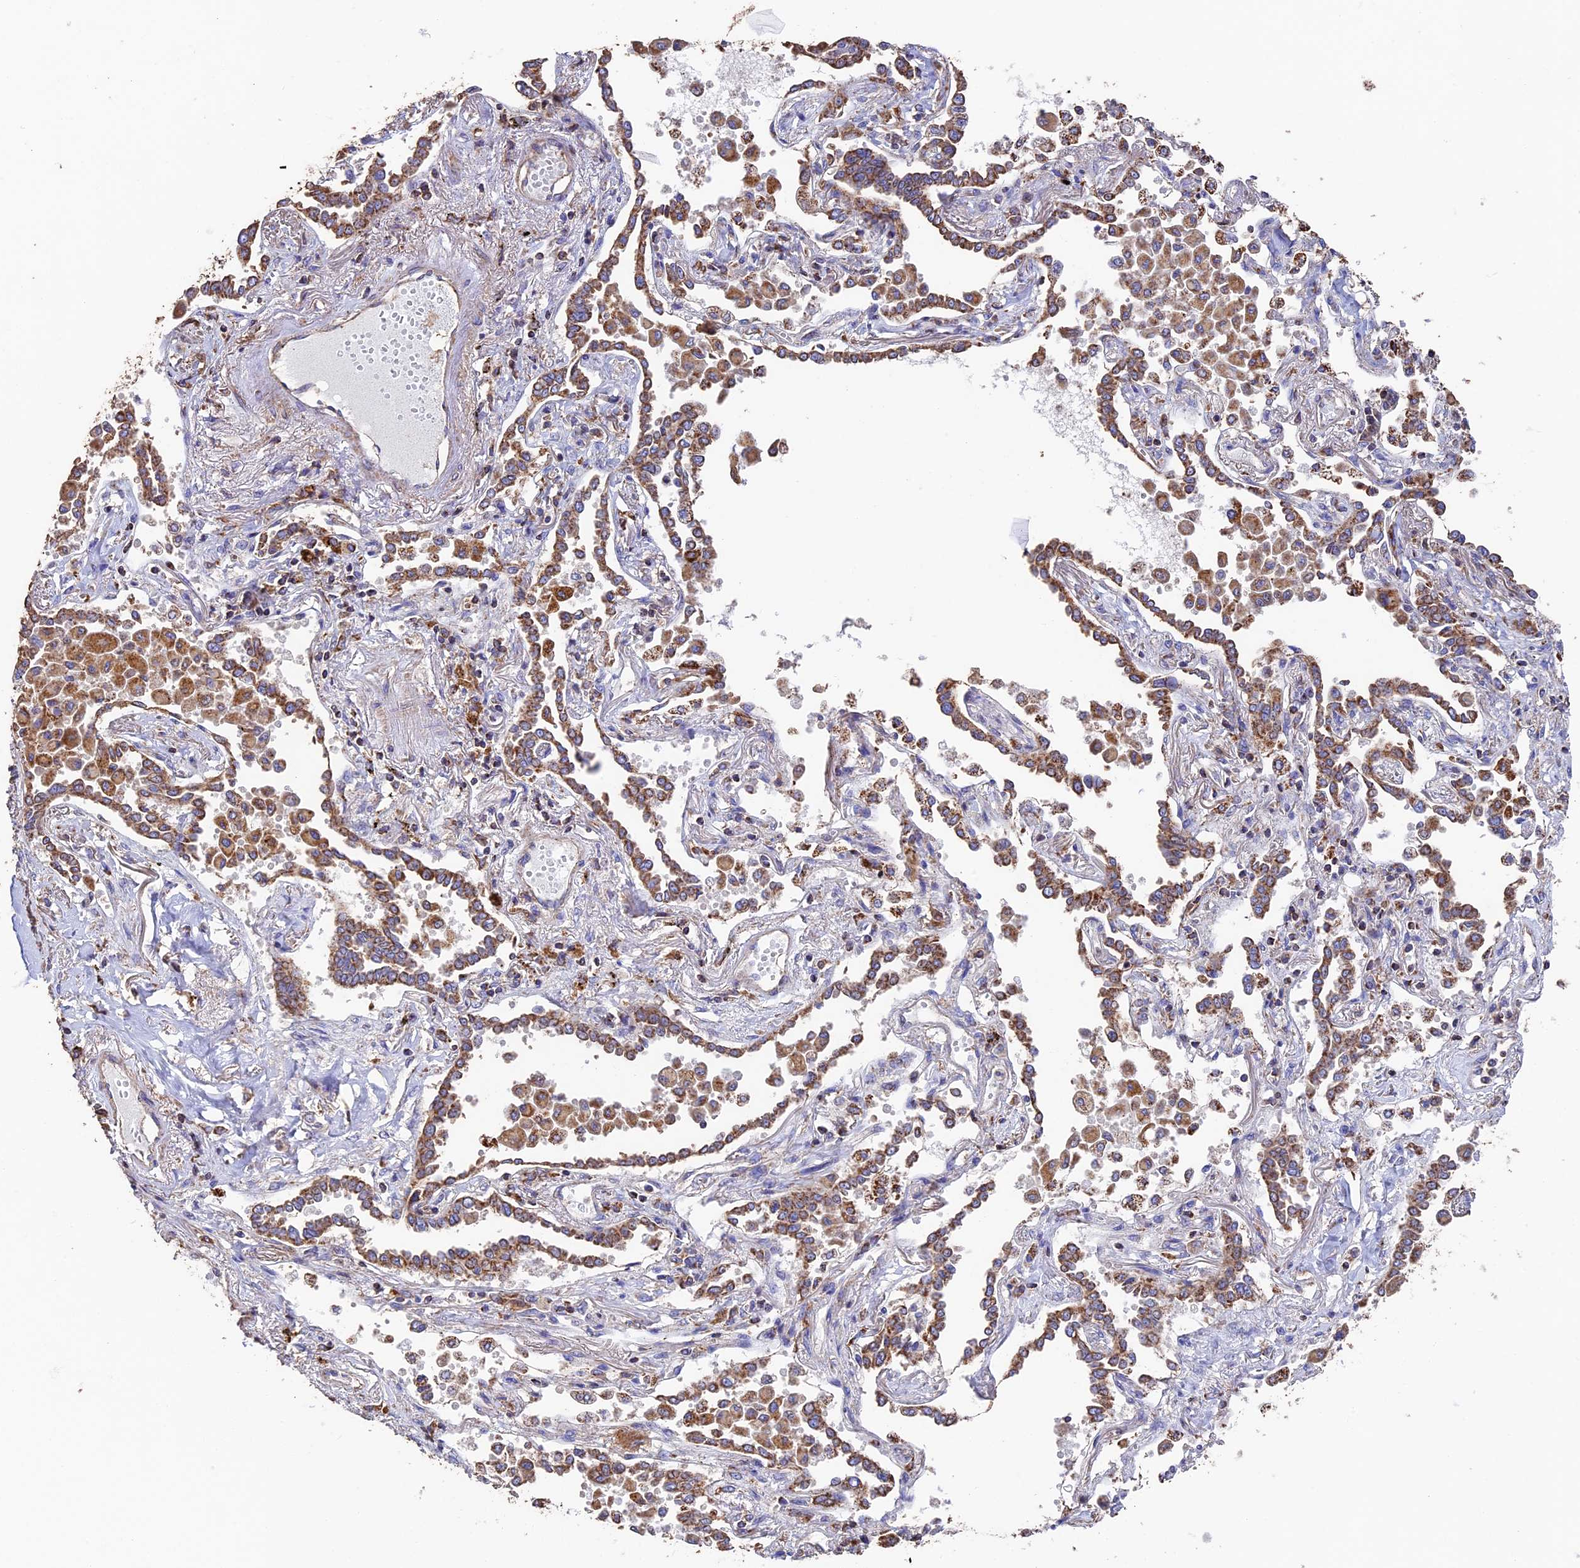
{"staining": {"intensity": "strong", "quantity": ">75%", "location": "cytoplasmic/membranous"}, "tissue": "lung cancer", "cell_type": "Tumor cells", "image_type": "cancer", "snomed": [{"axis": "morphology", "description": "Adenocarcinoma, NOS"}, {"axis": "topography", "description": "Lung"}], "caption": "Immunohistochemical staining of lung cancer shows high levels of strong cytoplasmic/membranous protein expression in about >75% of tumor cells.", "gene": "ADAT1", "patient": {"sex": "male", "age": 67}}